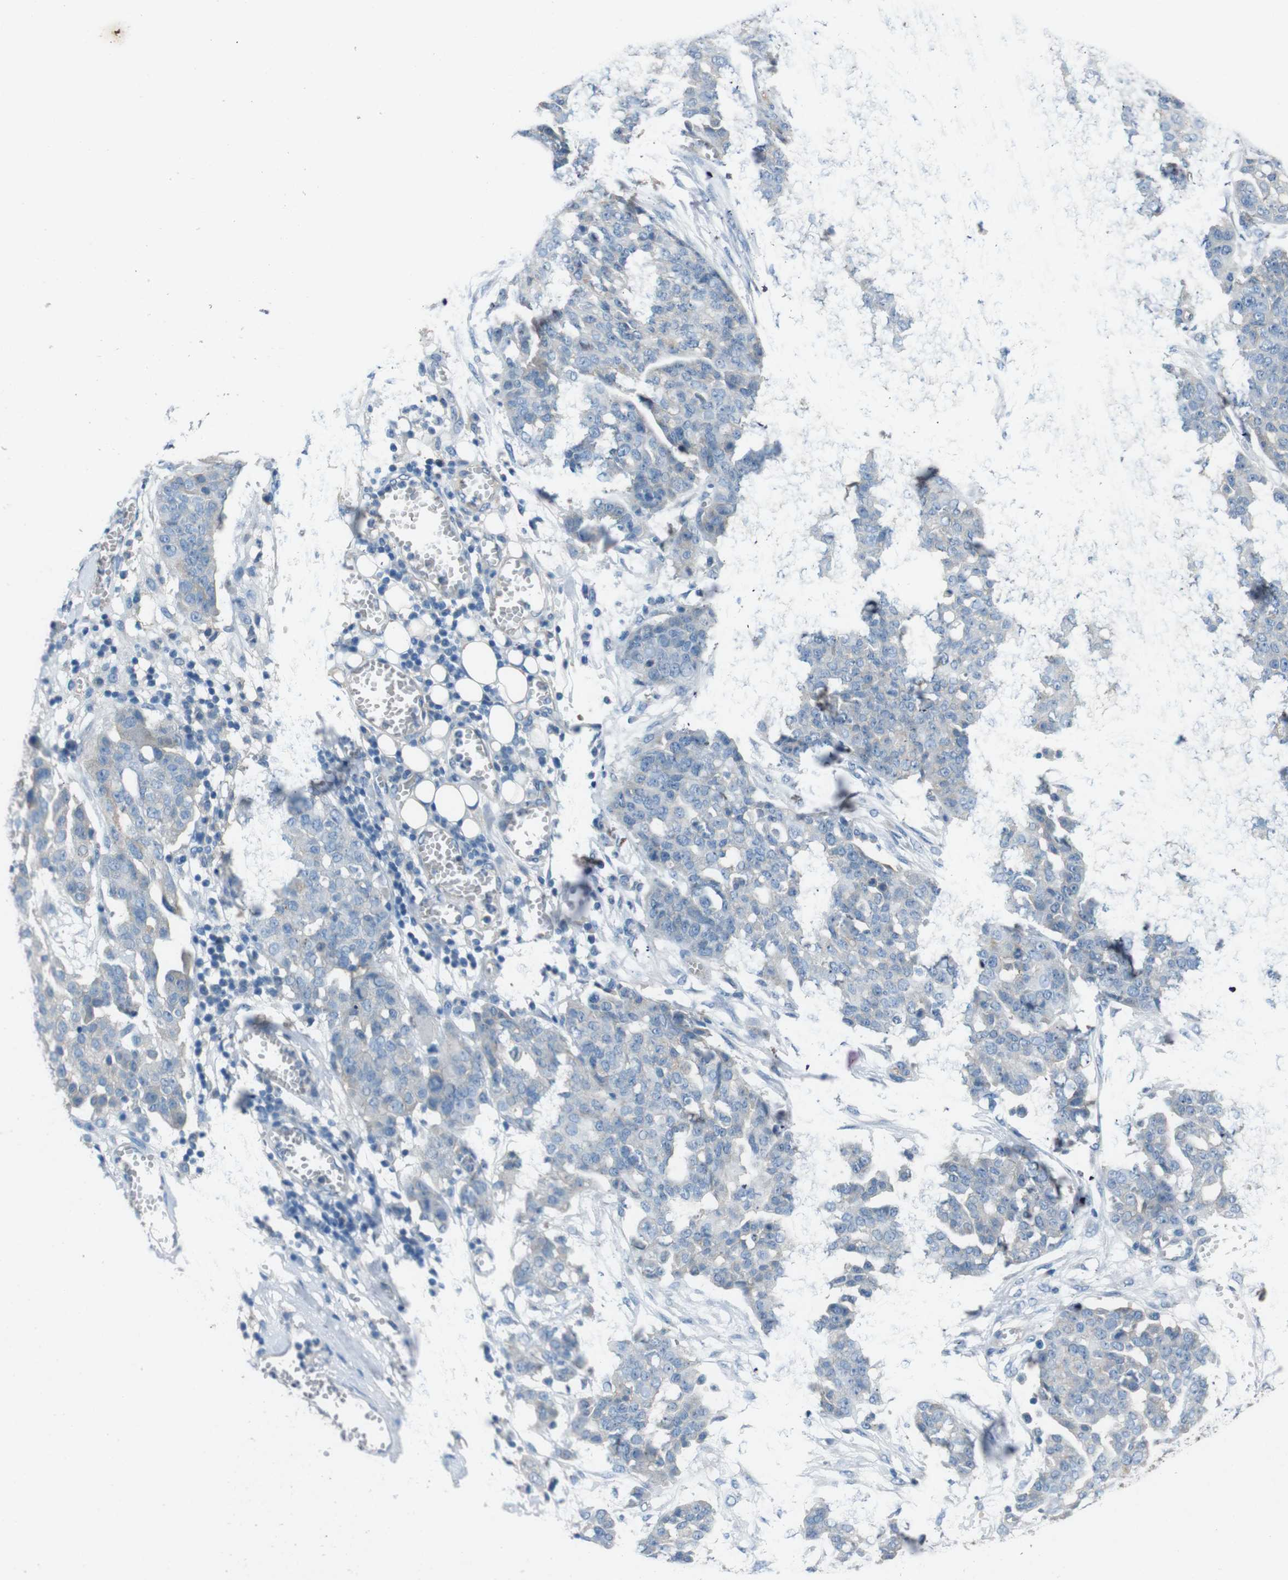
{"staining": {"intensity": "negative", "quantity": "none", "location": "none"}, "tissue": "ovarian cancer", "cell_type": "Tumor cells", "image_type": "cancer", "snomed": [{"axis": "morphology", "description": "Cystadenocarcinoma, serous, NOS"}, {"axis": "topography", "description": "Soft tissue"}, {"axis": "topography", "description": "Ovary"}], "caption": "Protein analysis of ovarian cancer (serous cystadenocarcinoma) shows no significant positivity in tumor cells.", "gene": "PVR", "patient": {"sex": "female", "age": 57}}